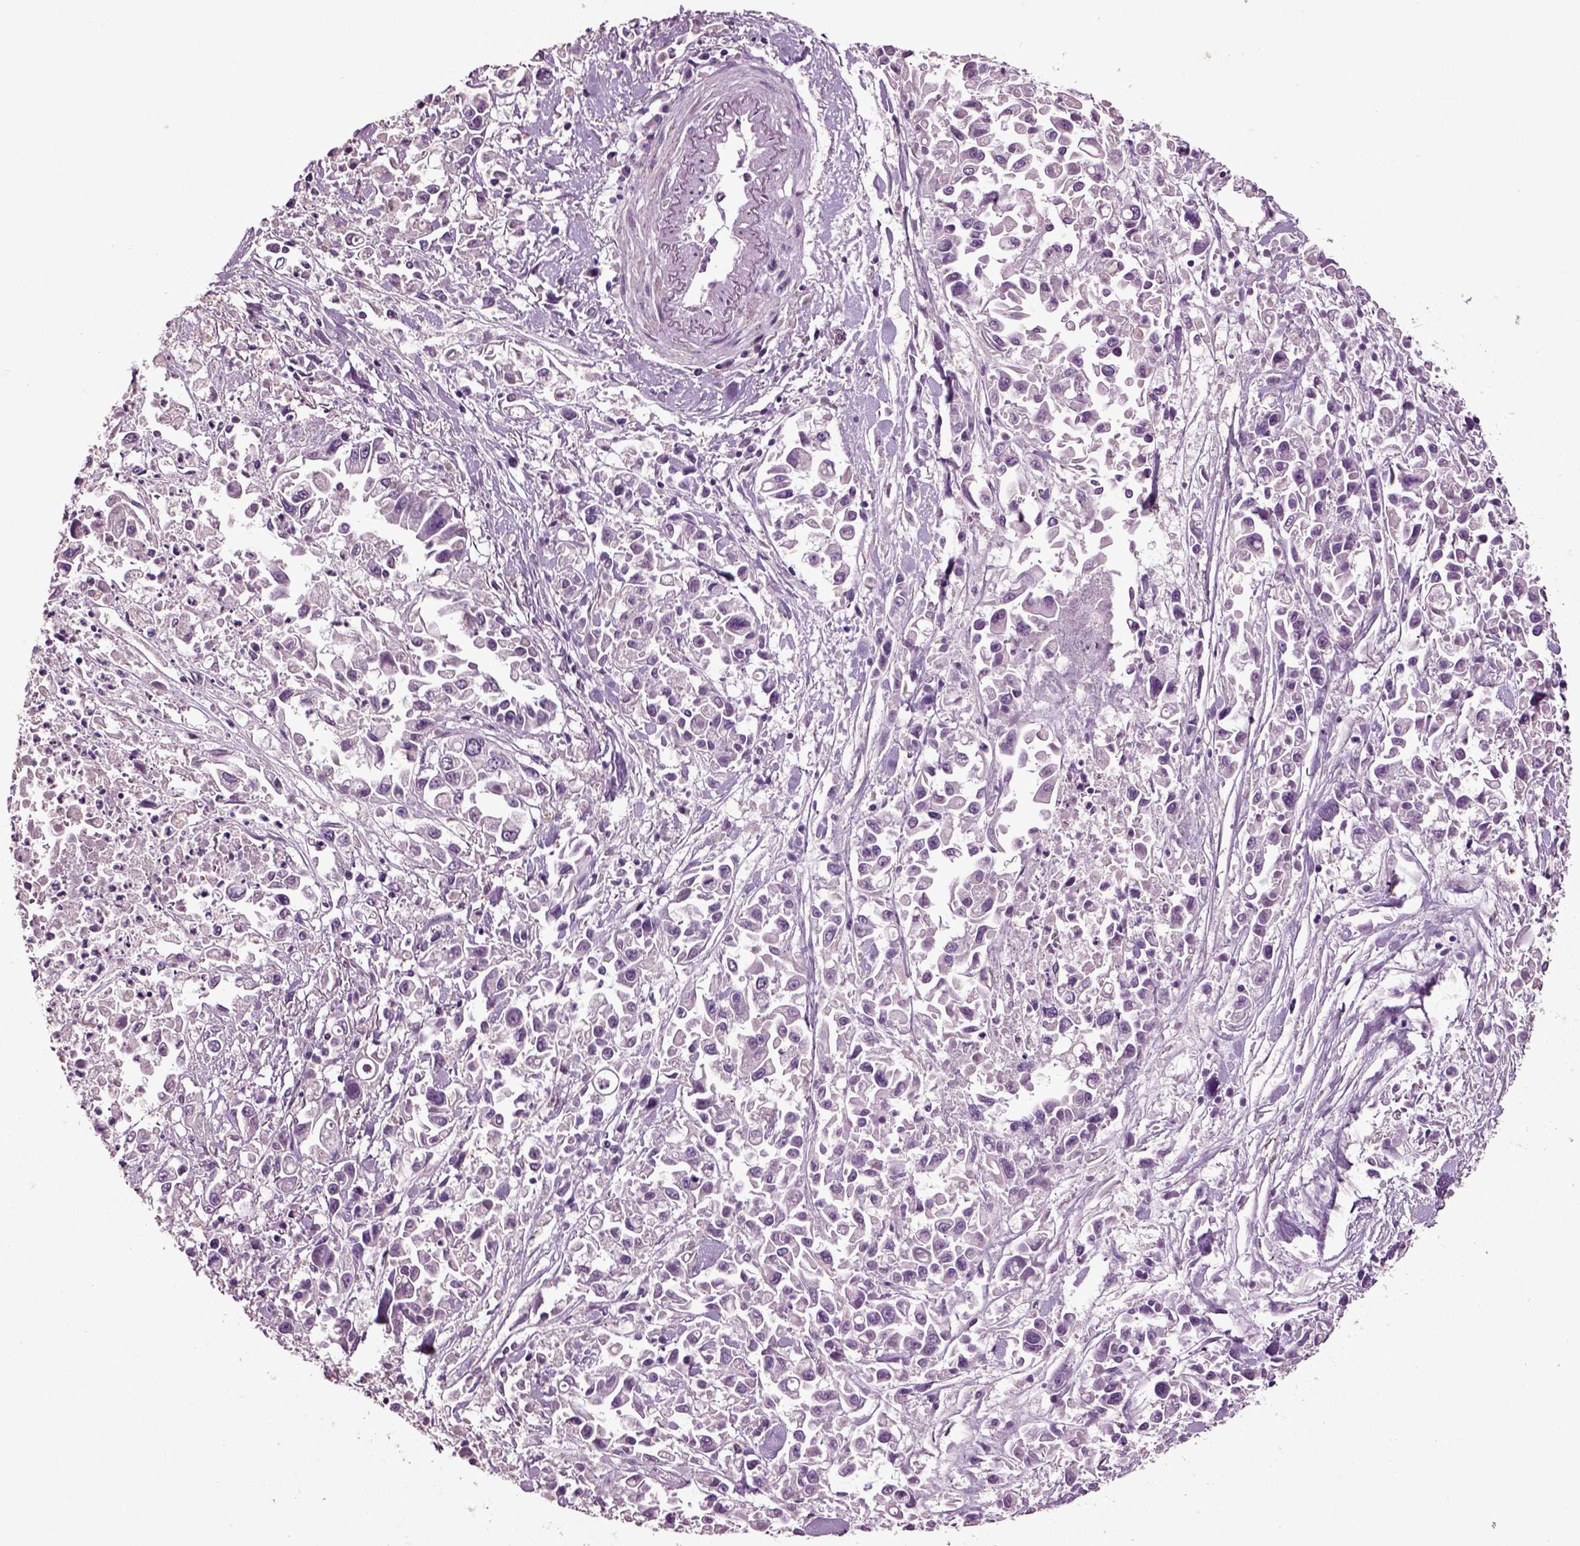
{"staining": {"intensity": "negative", "quantity": "none", "location": "none"}, "tissue": "pancreatic cancer", "cell_type": "Tumor cells", "image_type": "cancer", "snomed": [{"axis": "morphology", "description": "Adenocarcinoma, NOS"}, {"axis": "topography", "description": "Pancreas"}], "caption": "Protein analysis of pancreatic cancer (adenocarcinoma) demonstrates no significant staining in tumor cells.", "gene": "CRHR1", "patient": {"sex": "female", "age": 83}}